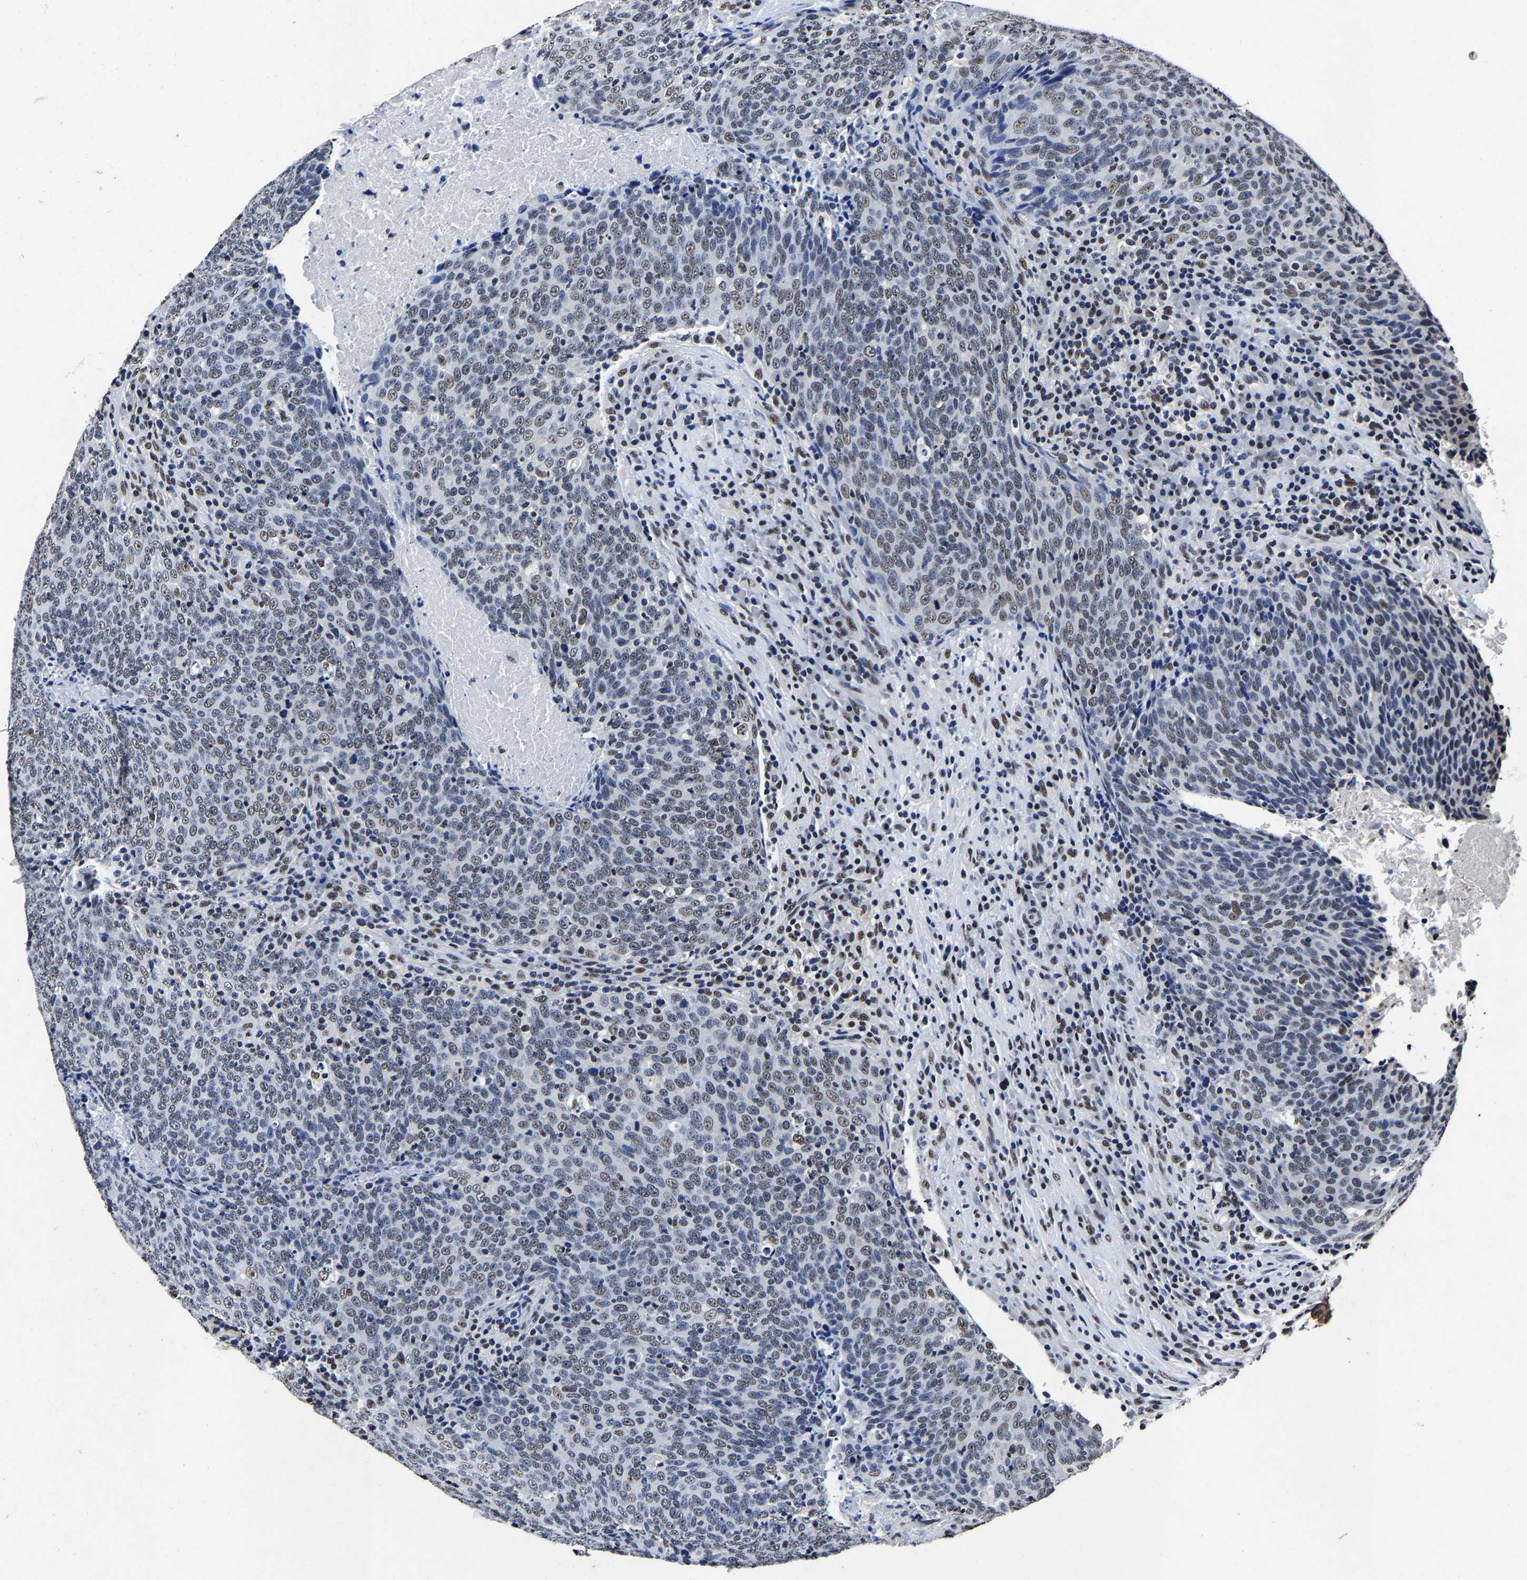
{"staining": {"intensity": "weak", "quantity": "25%-75%", "location": "nuclear"}, "tissue": "head and neck cancer", "cell_type": "Tumor cells", "image_type": "cancer", "snomed": [{"axis": "morphology", "description": "Squamous cell carcinoma, NOS"}, {"axis": "morphology", "description": "Squamous cell carcinoma, metastatic, NOS"}, {"axis": "topography", "description": "Lymph node"}, {"axis": "topography", "description": "Head-Neck"}], "caption": "Protein expression analysis of head and neck cancer reveals weak nuclear positivity in approximately 25%-75% of tumor cells.", "gene": "RBM45", "patient": {"sex": "male", "age": 62}}